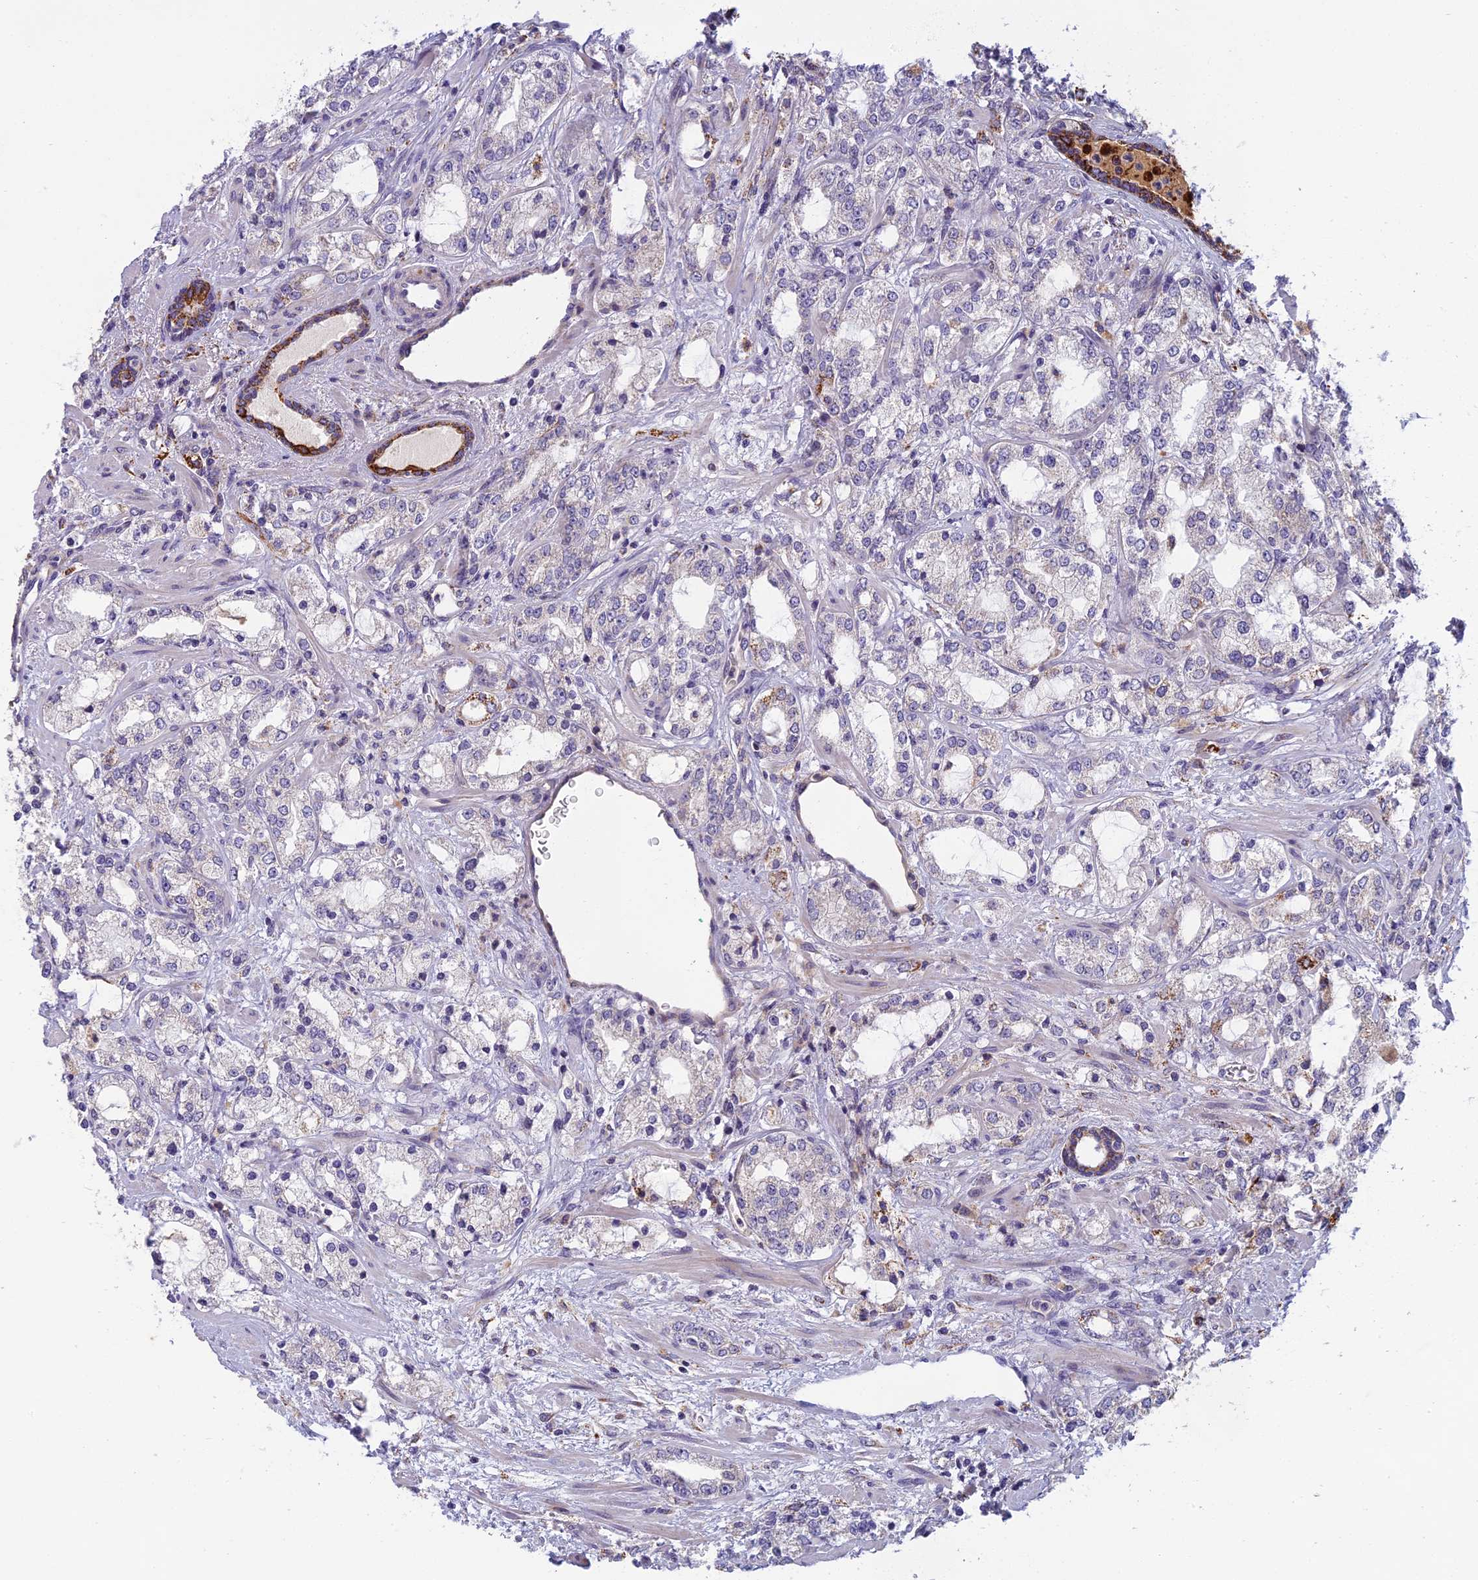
{"staining": {"intensity": "negative", "quantity": "none", "location": "none"}, "tissue": "prostate cancer", "cell_type": "Tumor cells", "image_type": "cancer", "snomed": [{"axis": "morphology", "description": "Adenocarcinoma, High grade"}, {"axis": "topography", "description": "Prostate"}], "caption": "IHC histopathology image of human adenocarcinoma (high-grade) (prostate) stained for a protein (brown), which demonstrates no expression in tumor cells. (DAB (3,3'-diaminobenzidine) immunohistochemistry, high magnification).", "gene": "SEMA7A", "patient": {"sex": "male", "age": 64}}